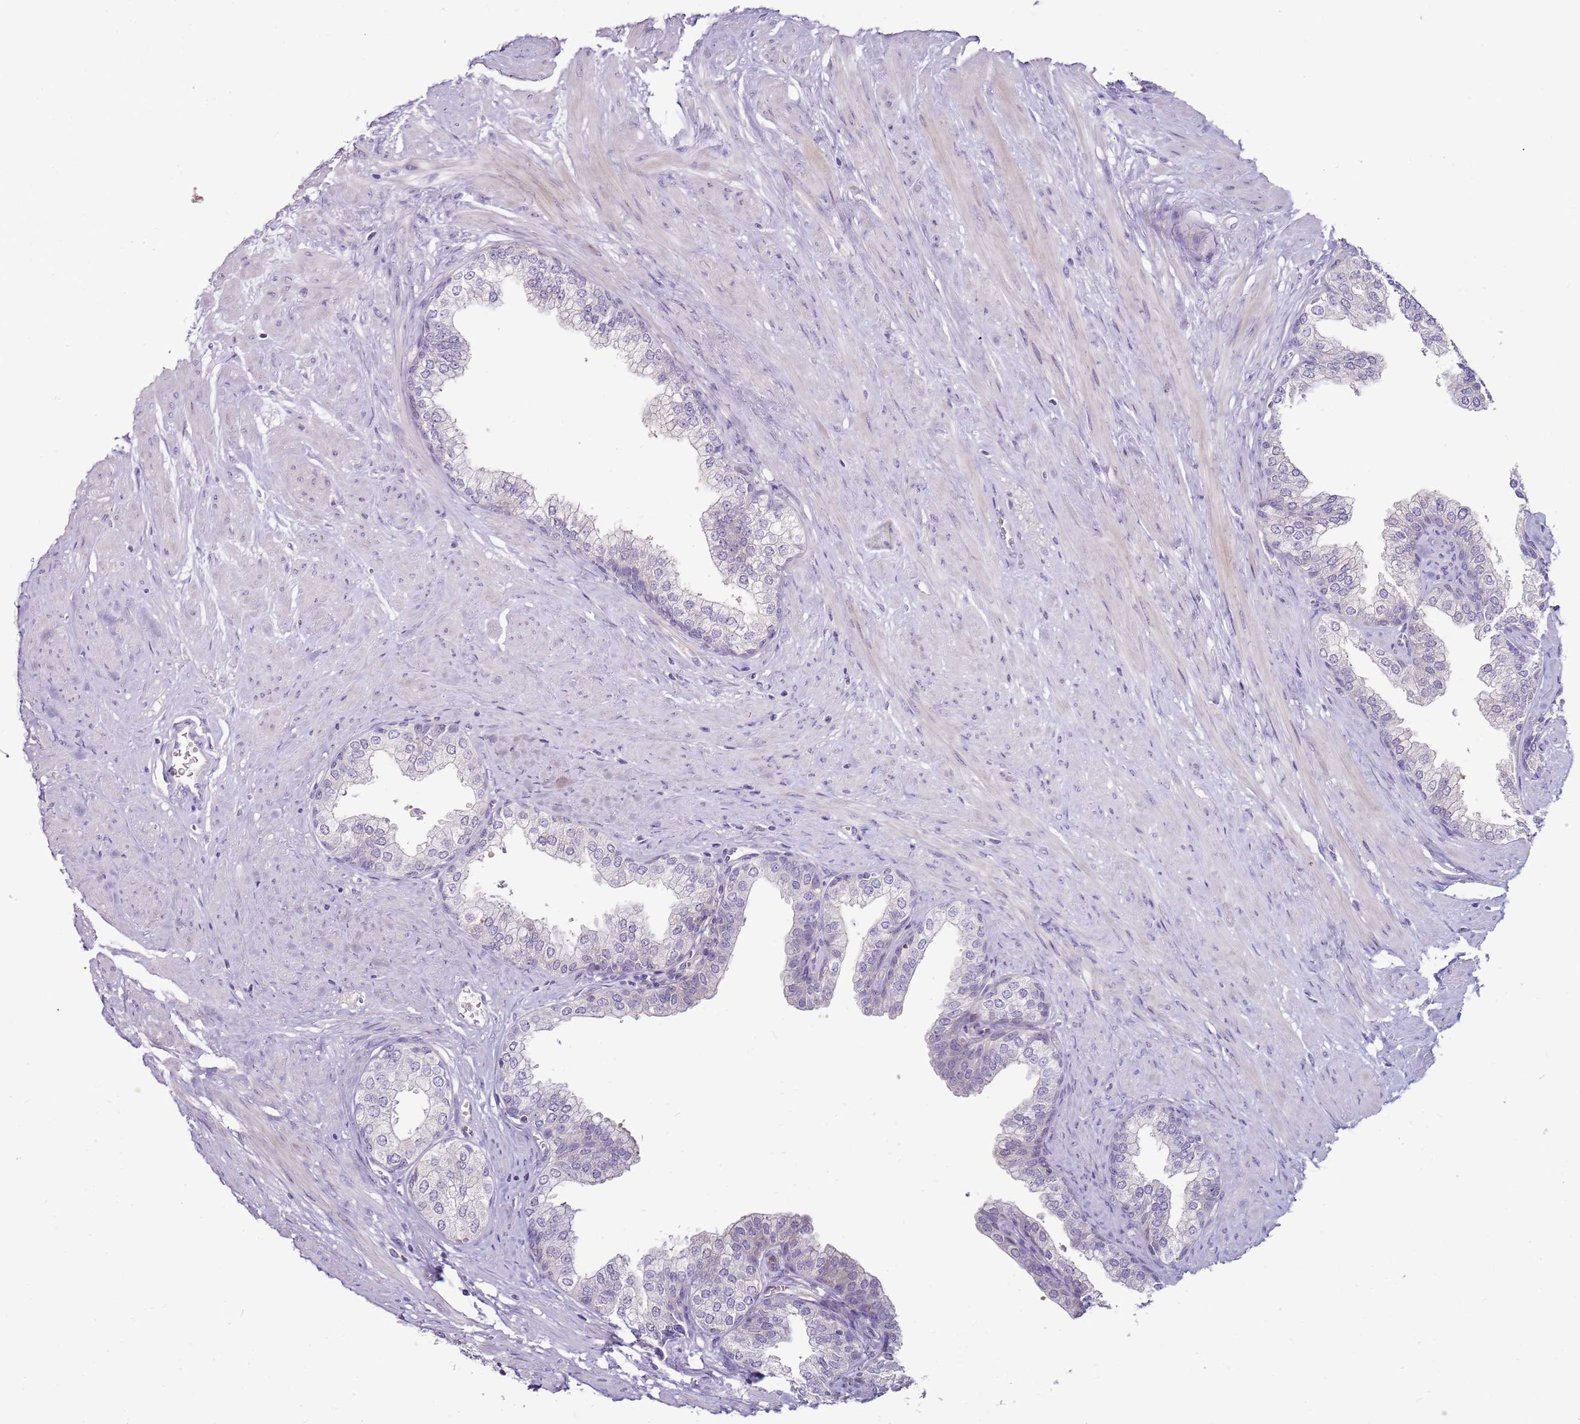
{"staining": {"intensity": "negative", "quantity": "none", "location": "none"}, "tissue": "prostate", "cell_type": "Glandular cells", "image_type": "normal", "snomed": [{"axis": "morphology", "description": "Normal tissue, NOS"}, {"axis": "morphology", "description": "Urothelial carcinoma, Low grade"}, {"axis": "topography", "description": "Urinary bladder"}, {"axis": "topography", "description": "Prostate"}], "caption": "A high-resolution photomicrograph shows immunohistochemistry (IHC) staining of unremarkable prostate, which displays no significant staining in glandular cells.", "gene": "ARHGAP5", "patient": {"sex": "male", "age": 60}}